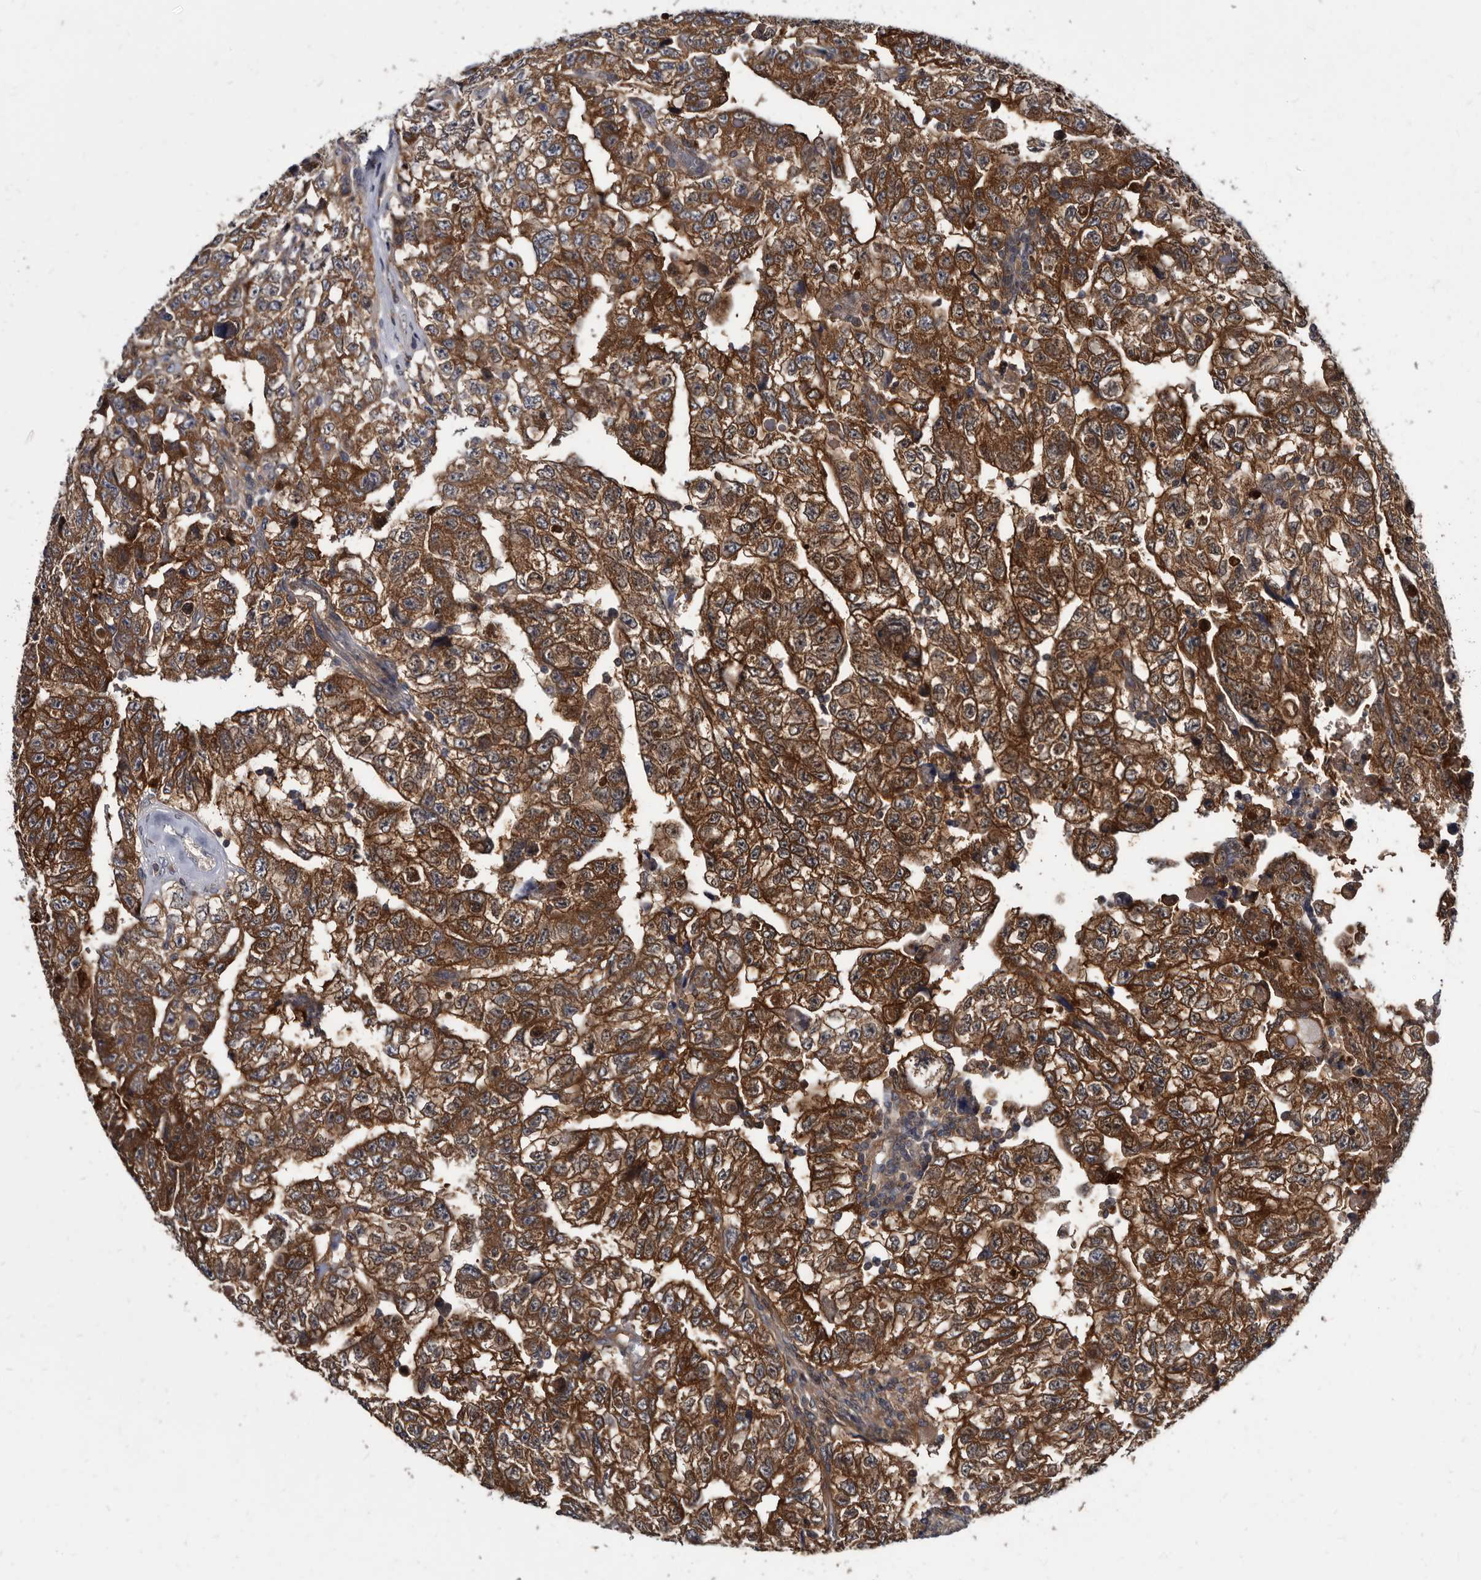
{"staining": {"intensity": "strong", "quantity": ">75%", "location": "cytoplasmic/membranous"}, "tissue": "testis cancer", "cell_type": "Tumor cells", "image_type": "cancer", "snomed": [{"axis": "morphology", "description": "Carcinoma, Embryonal, NOS"}, {"axis": "topography", "description": "Testis"}], "caption": "Protein staining by immunohistochemistry (IHC) exhibits strong cytoplasmic/membranous expression in approximately >75% of tumor cells in testis cancer.", "gene": "ABCF2", "patient": {"sex": "male", "age": 36}}